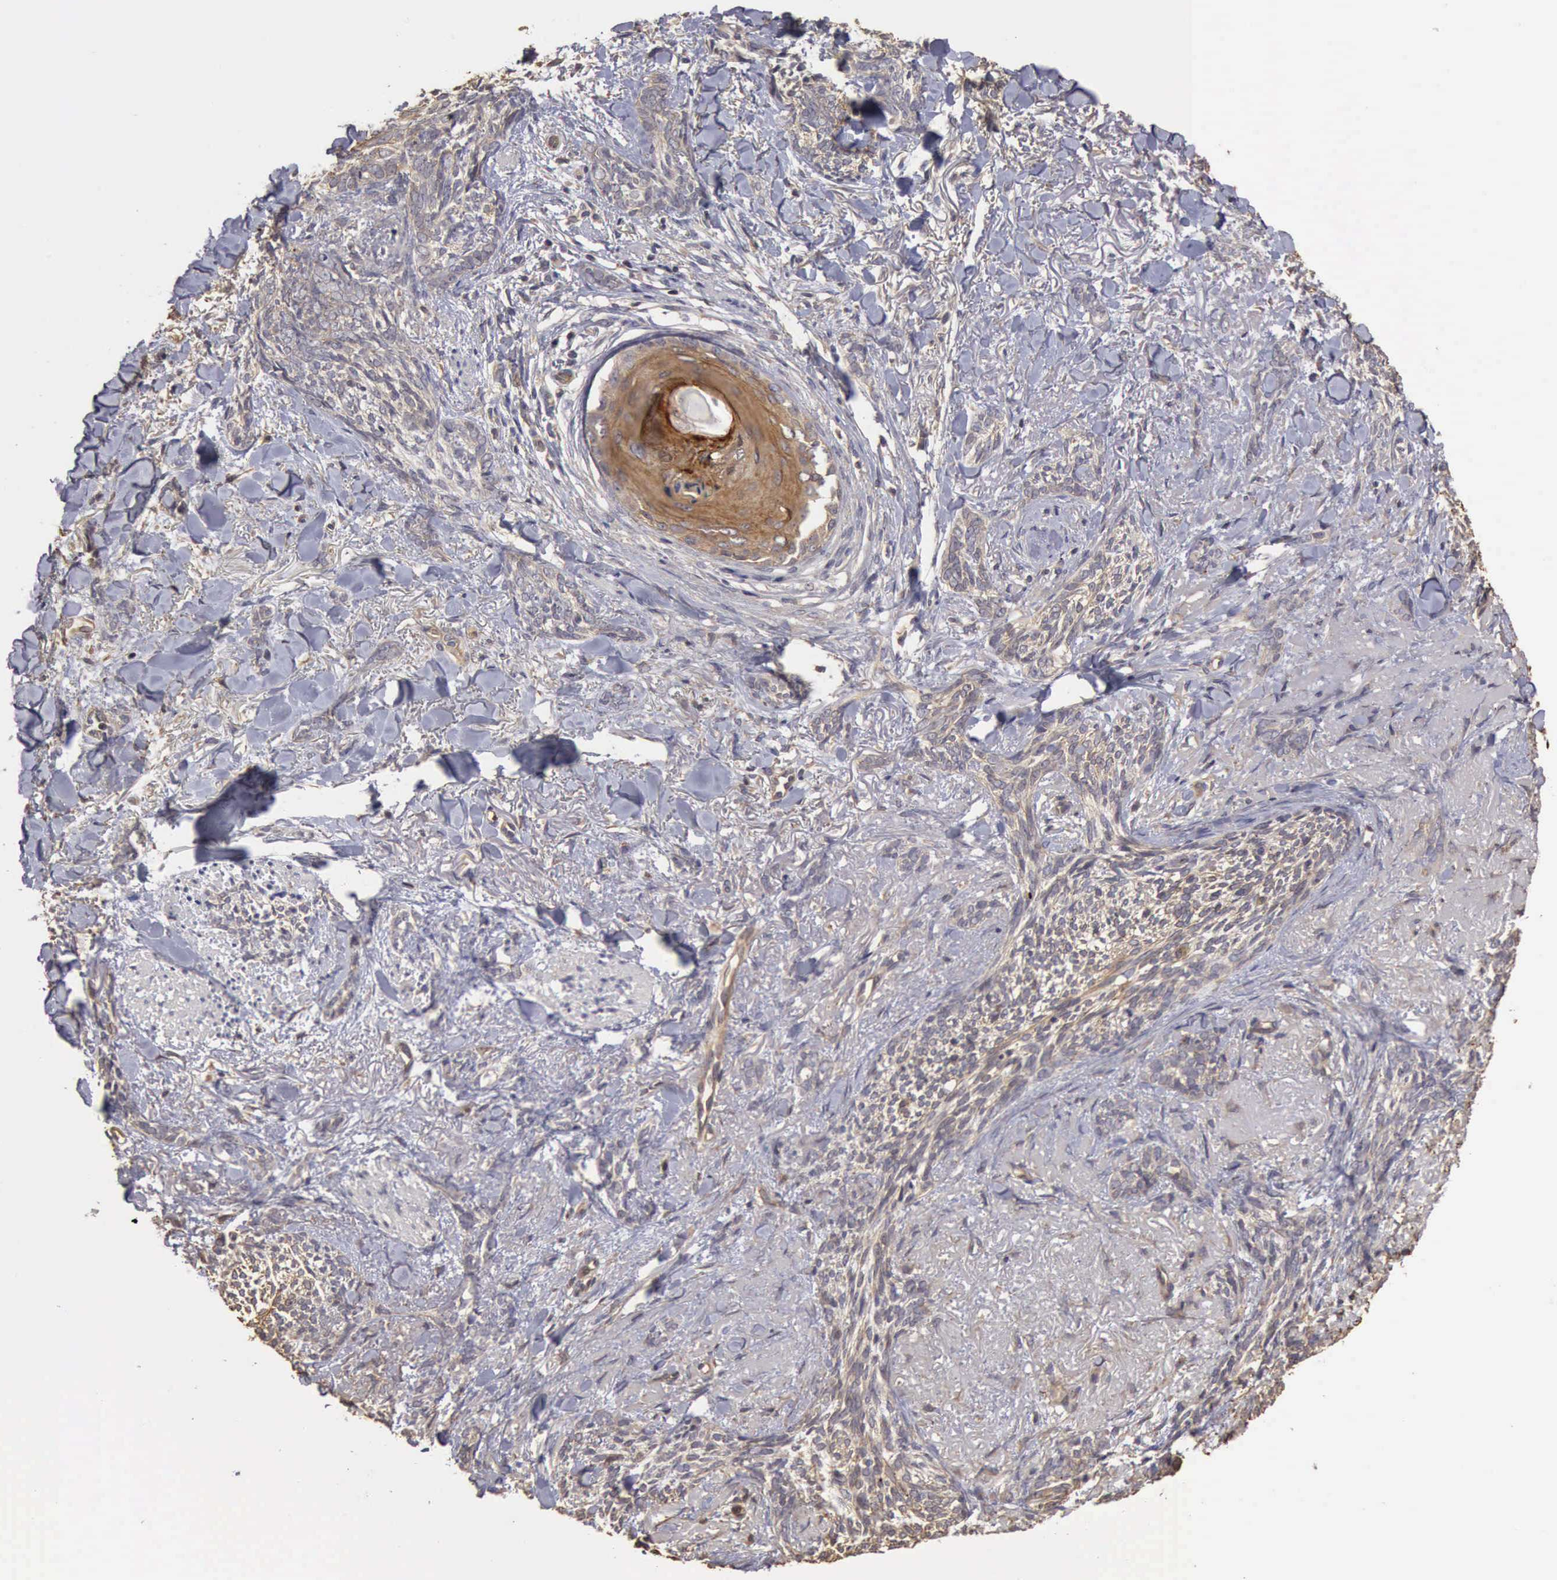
{"staining": {"intensity": "negative", "quantity": "none", "location": "none"}, "tissue": "skin cancer", "cell_type": "Tumor cells", "image_type": "cancer", "snomed": [{"axis": "morphology", "description": "Basal cell carcinoma"}, {"axis": "topography", "description": "Skin"}], "caption": "This photomicrograph is of basal cell carcinoma (skin) stained with IHC to label a protein in brown with the nuclei are counter-stained blue. There is no expression in tumor cells.", "gene": "BMX", "patient": {"sex": "female", "age": 81}}